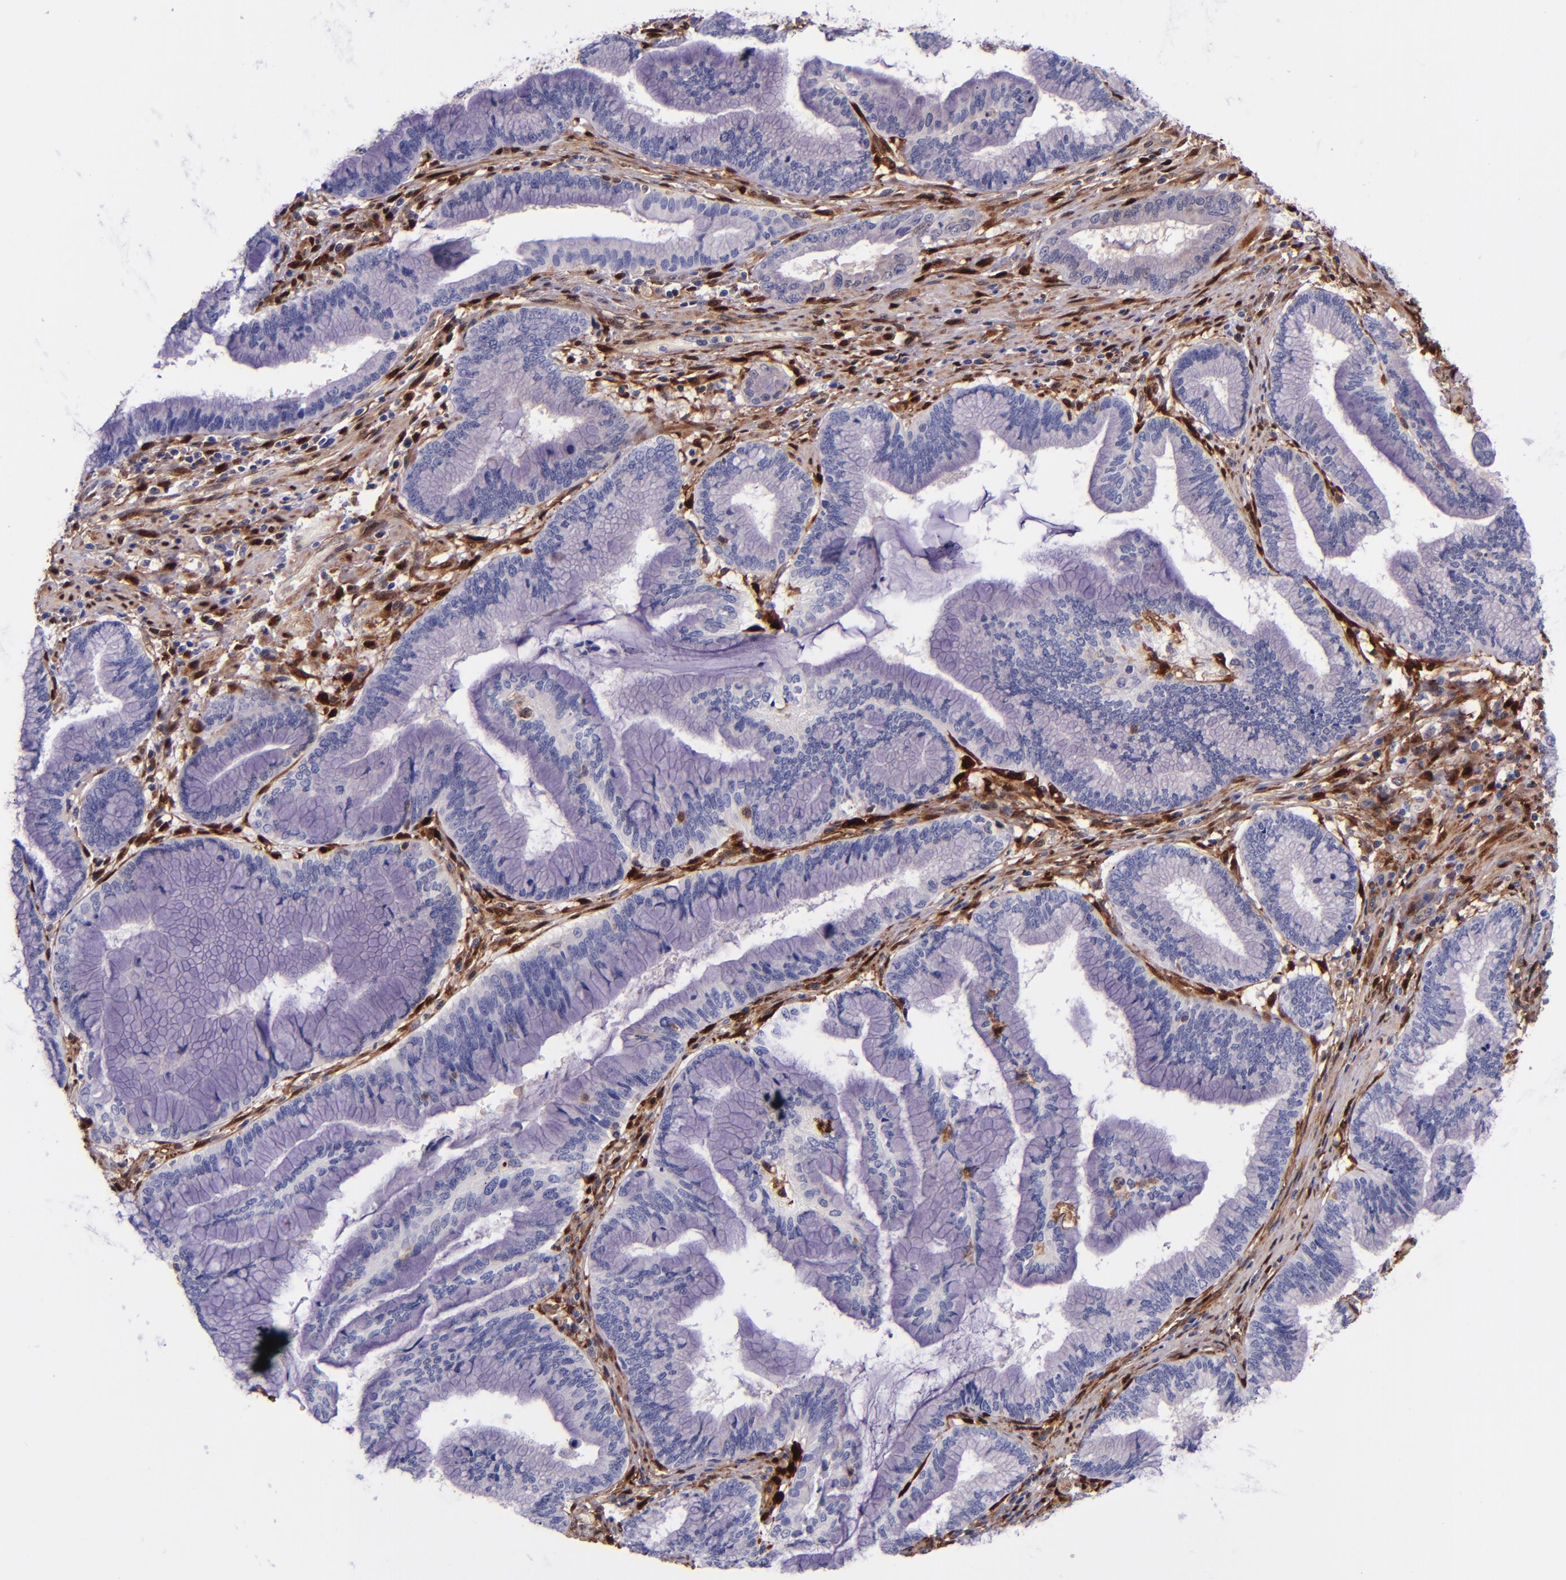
{"staining": {"intensity": "negative", "quantity": "none", "location": "none"}, "tissue": "pancreatic cancer", "cell_type": "Tumor cells", "image_type": "cancer", "snomed": [{"axis": "morphology", "description": "Adenocarcinoma, NOS"}, {"axis": "topography", "description": "Pancreas"}], "caption": "IHC photomicrograph of neoplastic tissue: pancreatic adenocarcinoma stained with DAB (3,3'-diaminobenzidine) exhibits no significant protein staining in tumor cells.", "gene": "LGALS1", "patient": {"sex": "female", "age": 64}}